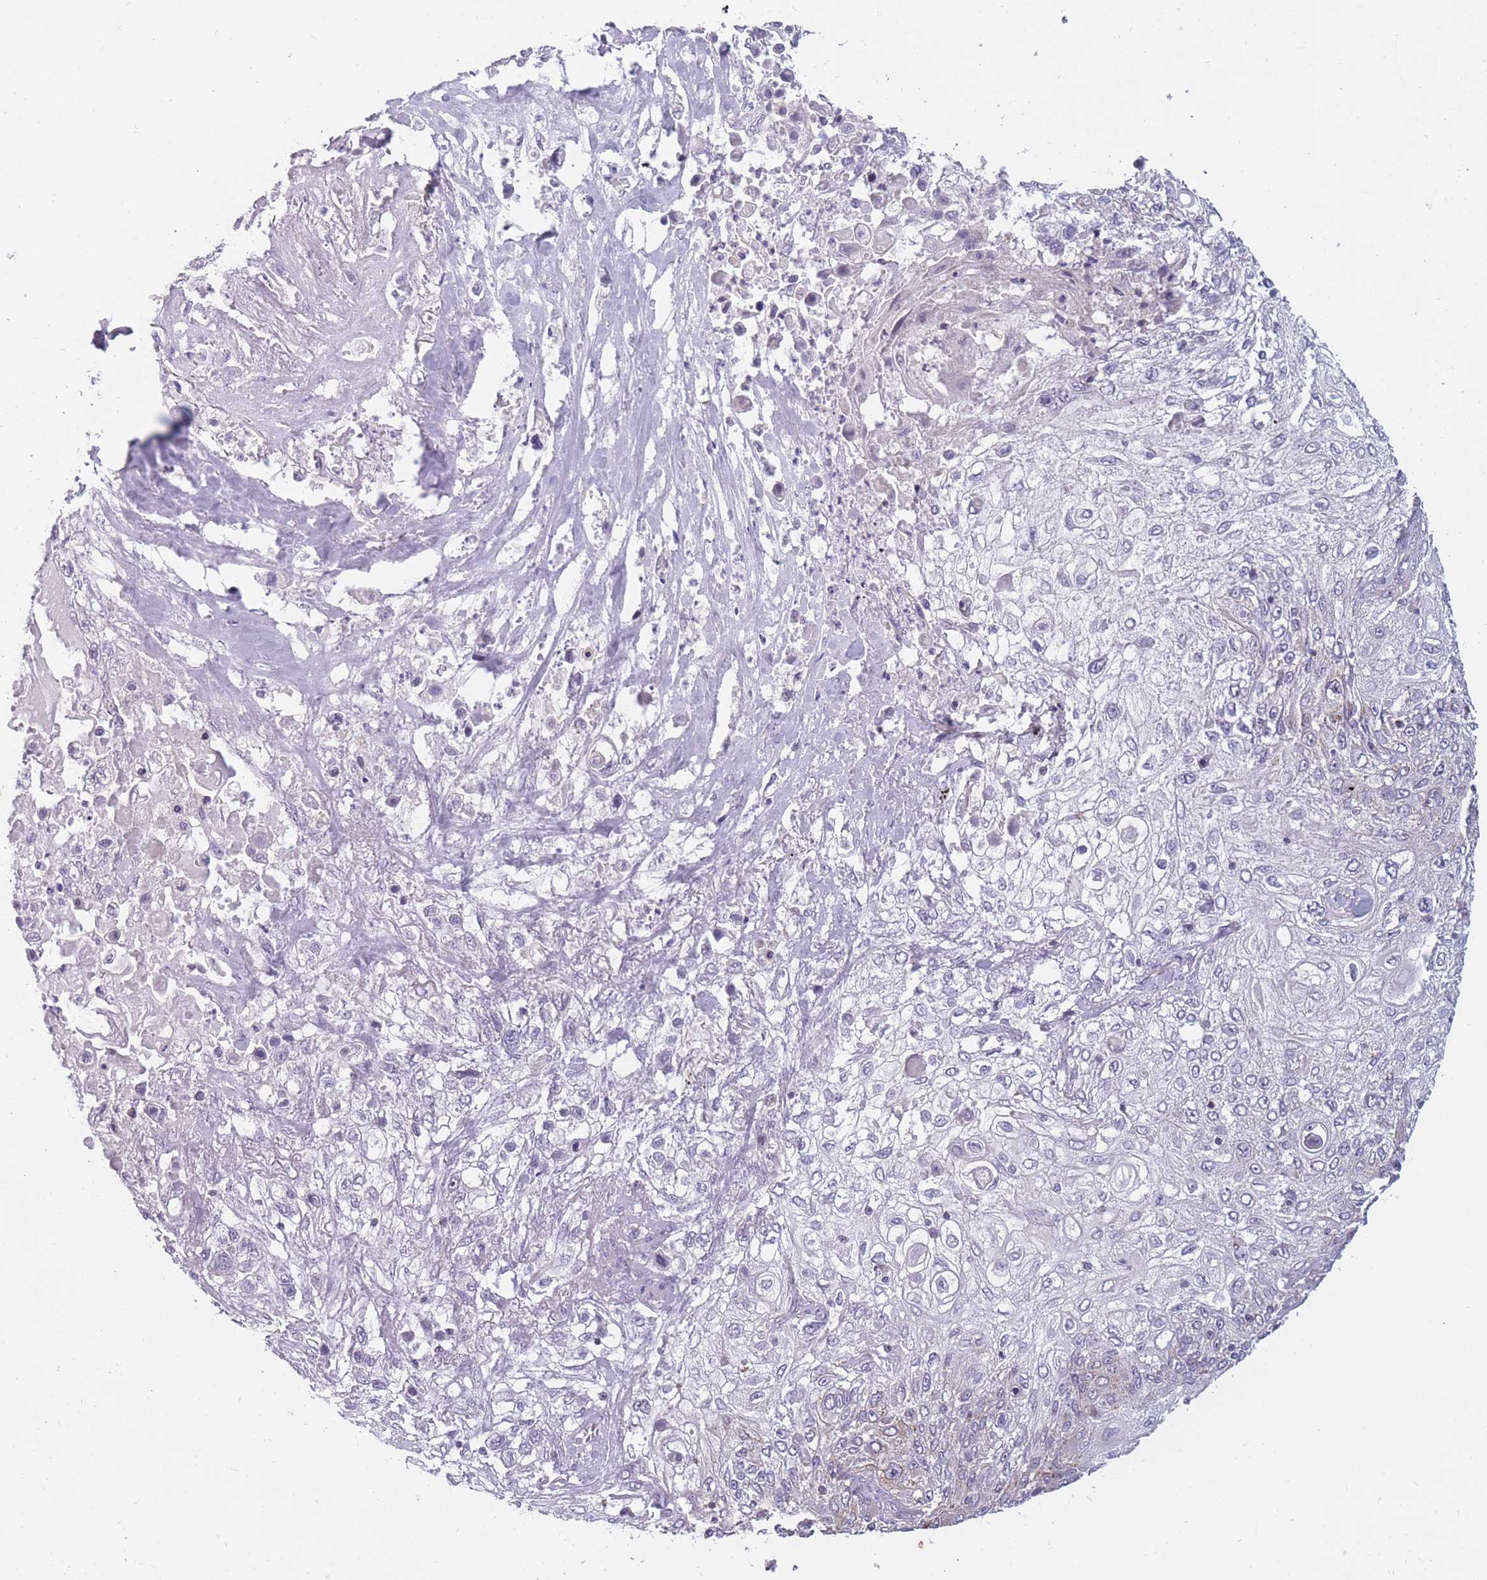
{"staining": {"intensity": "weak", "quantity": "<25%", "location": "cytoplasmic/membranous"}, "tissue": "lung cancer", "cell_type": "Tumor cells", "image_type": "cancer", "snomed": [{"axis": "morphology", "description": "Squamous cell carcinoma, NOS"}, {"axis": "topography", "description": "Lung"}], "caption": "Squamous cell carcinoma (lung) stained for a protein using immunohistochemistry (IHC) exhibits no expression tumor cells.", "gene": "MRPS18C", "patient": {"sex": "female", "age": 69}}